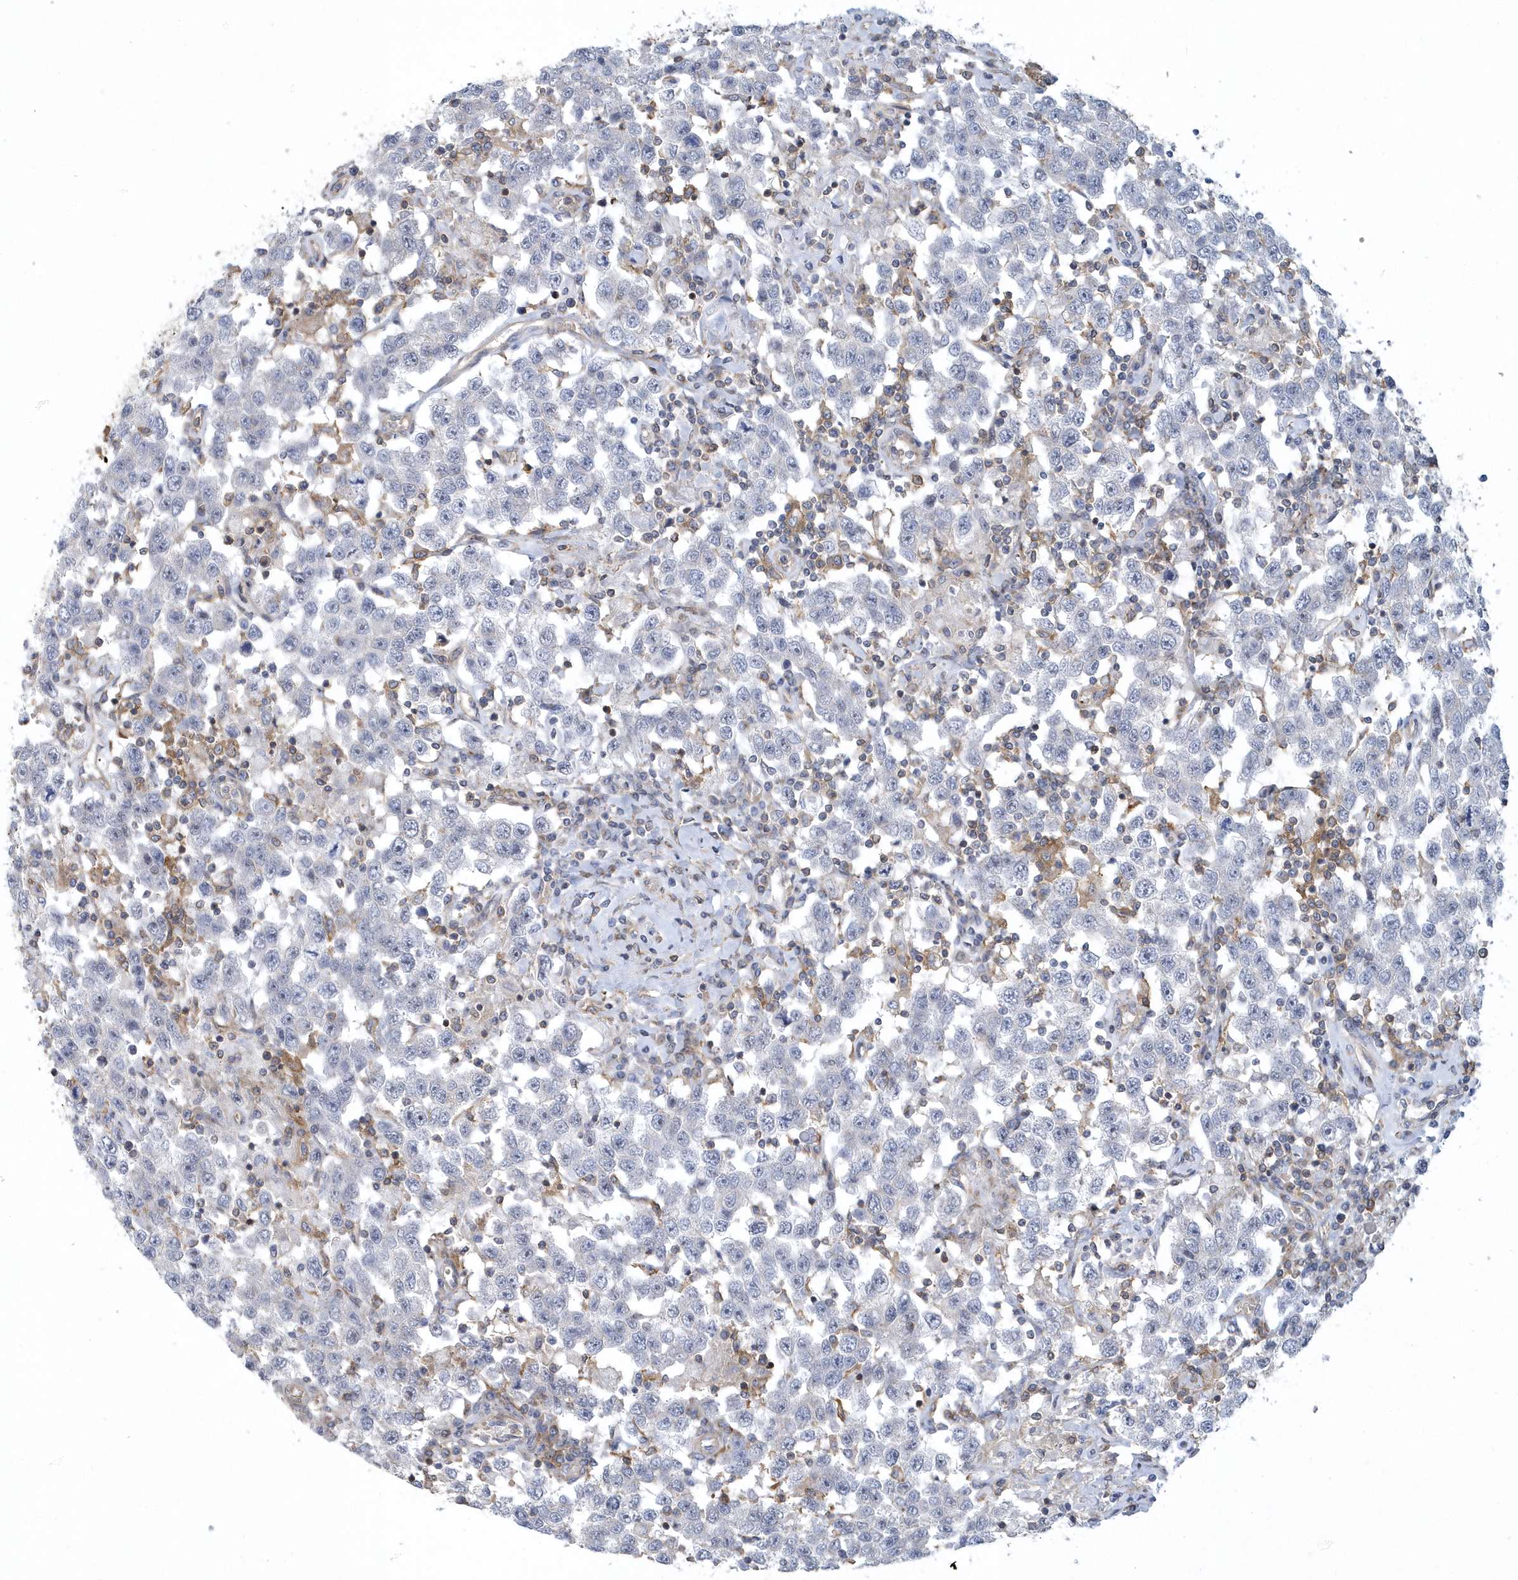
{"staining": {"intensity": "negative", "quantity": "none", "location": "none"}, "tissue": "testis cancer", "cell_type": "Tumor cells", "image_type": "cancer", "snomed": [{"axis": "morphology", "description": "Seminoma, NOS"}, {"axis": "topography", "description": "Testis"}], "caption": "Immunohistochemistry image of neoplastic tissue: seminoma (testis) stained with DAB (3,3'-diaminobenzidine) demonstrates no significant protein staining in tumor cells. (Stains: DAB (3,3'-diaminobenzidine) IHC with hematoxylin counter stain, Microscopy: brightfield microscopy at high magnification).", "gene": "ARAP2", "patient": {"sex": "male", "age": 41}}